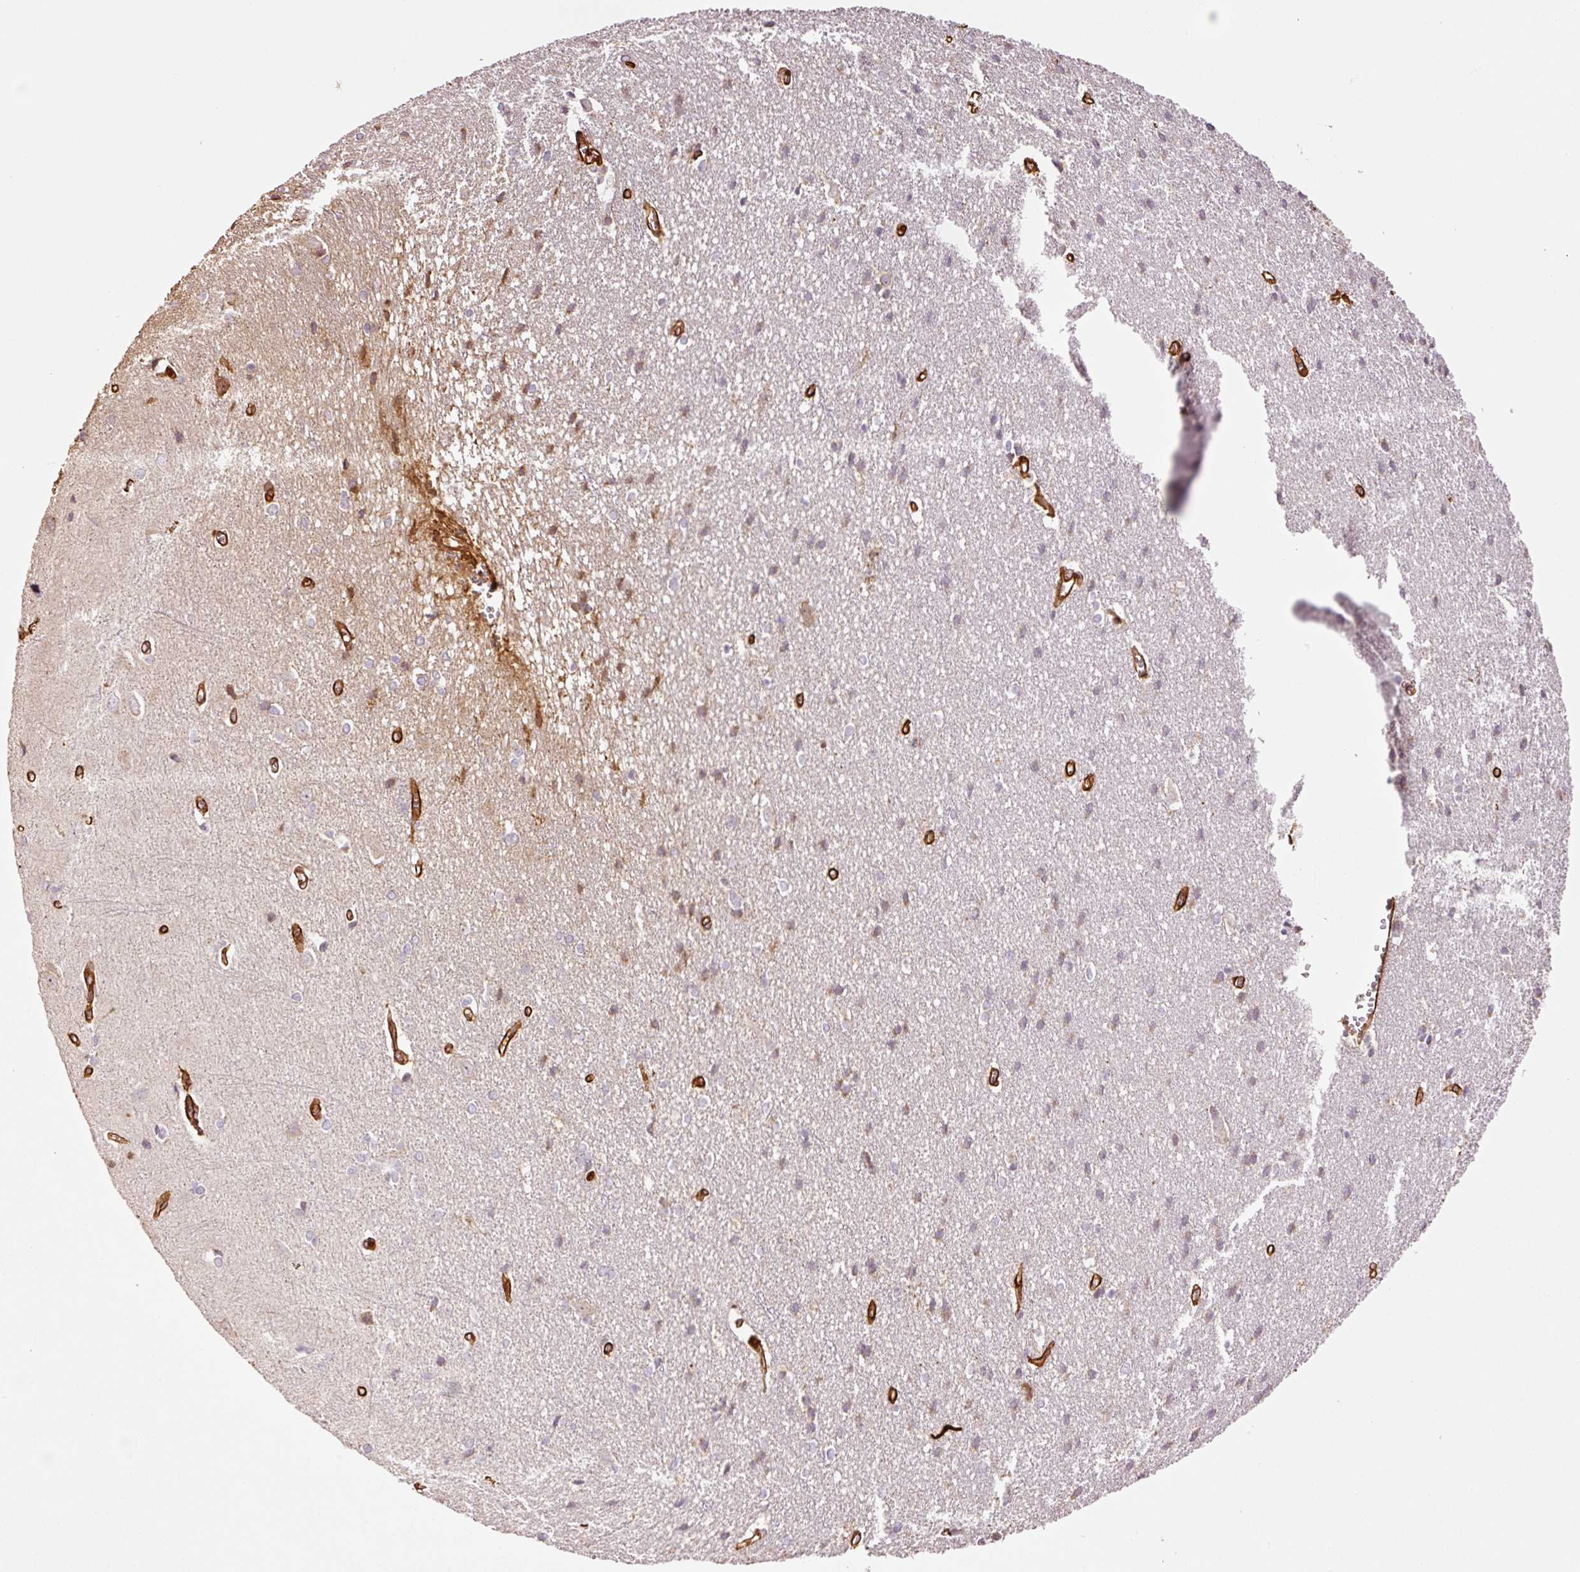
{"staining": {"intensity": "strong", "quantity": ">75%", "location": "cytoplasmic/membranous"}, "tissue": "cerebral cortex", "cell_type": "Endothelial cells", "image_type": "normal", "snomed": [{"axis": "morphology", "description": "Normal tissue, NOS"}, {"axis": "topography", "description": "Cerebral cortex"}], "caption": "Protein staining by immunohistochemistry displays strong cytoplasmic/membranous expression in approximately >75% of endothelial cells in unremarkable cerebral cortex.", "gene": "NID2", "patient": {"sex": "male", "age": 37}}